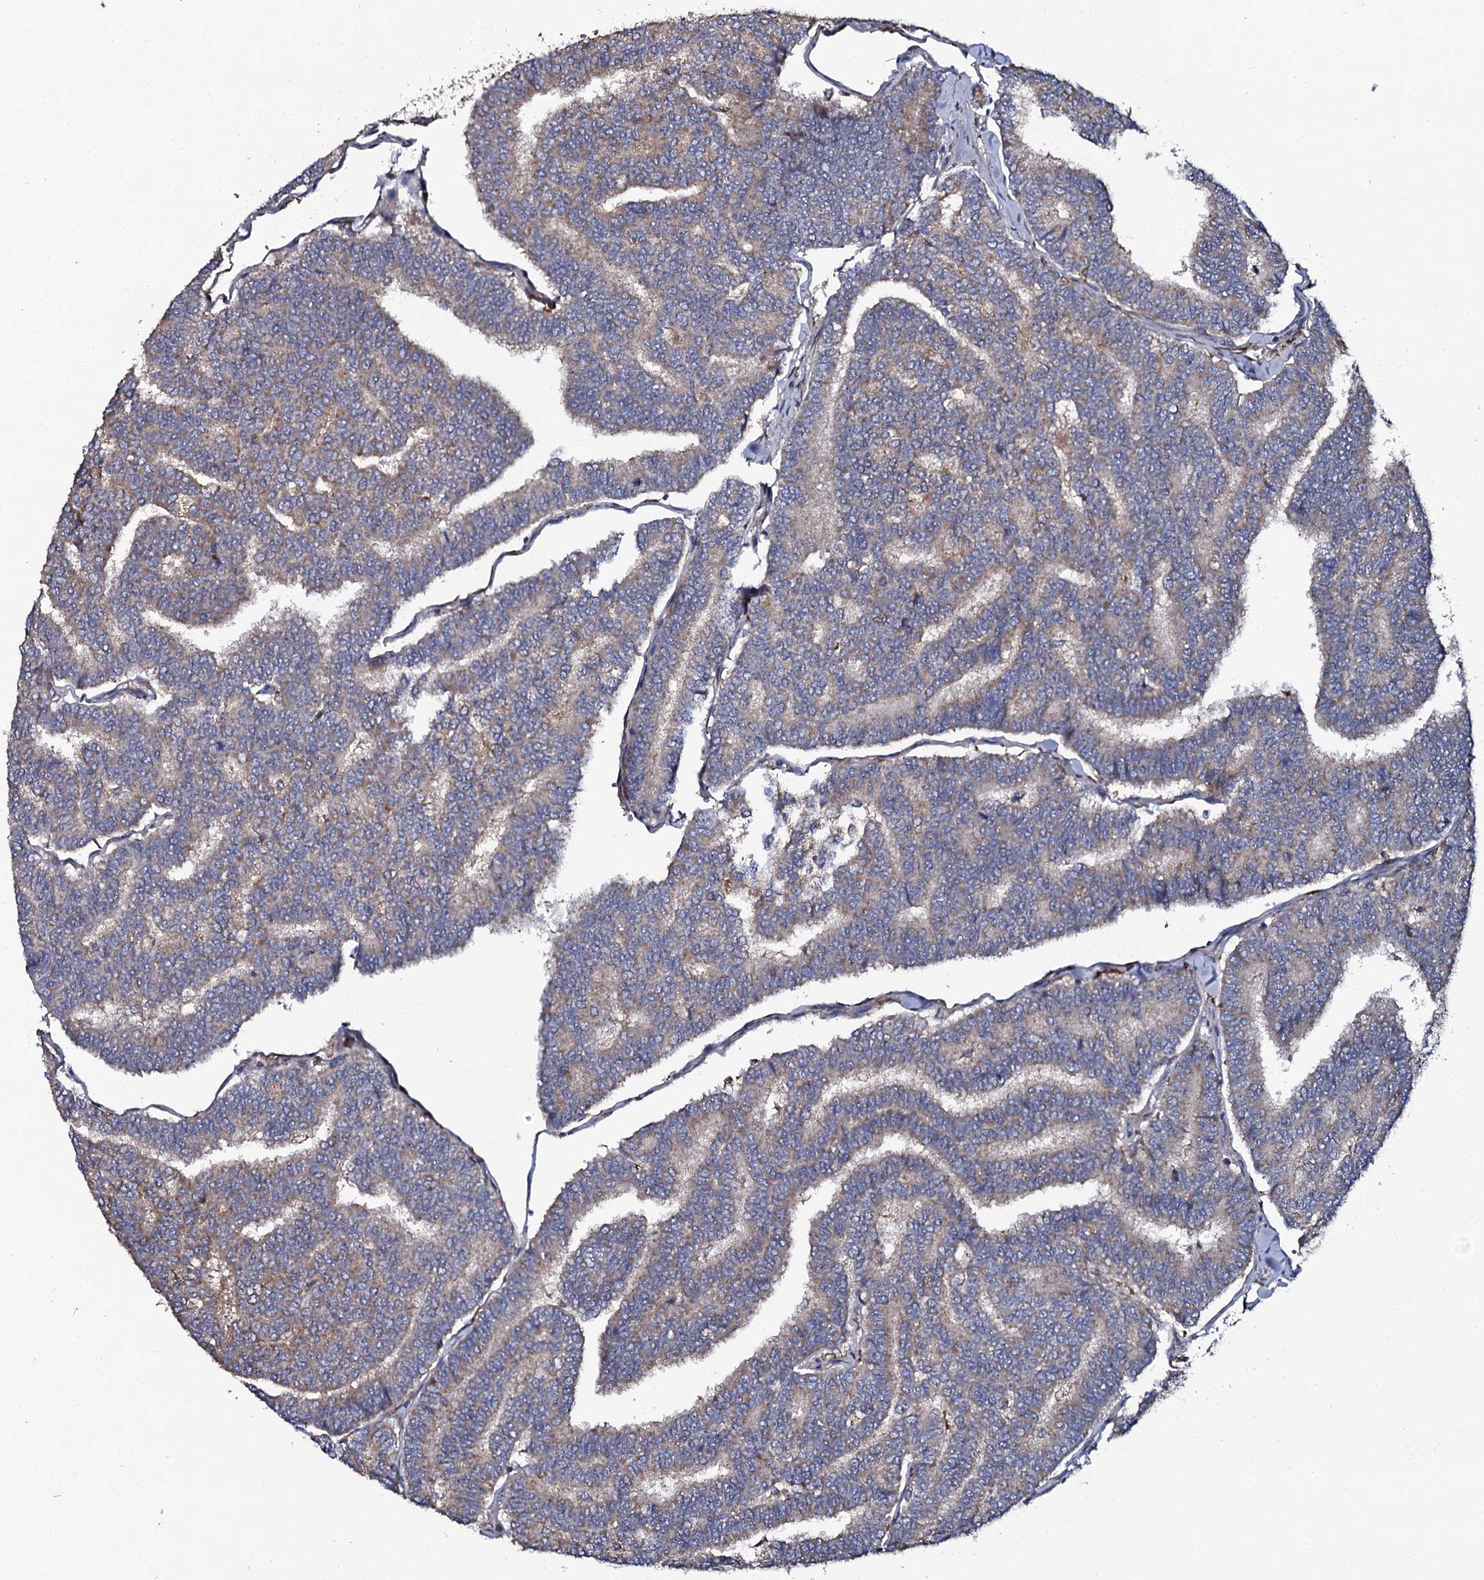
{"staining": {"intensity": "weak", "quantity": ">75%", "location": "cytoplasmic/membranous"}, "tissue": "thyroid cancer", "cell_type": "Tumor cells", "image_type": "cancer", "snomed": [{"axis": "morphology", "description": "Papillary adenocarcinoma, NOS"}, {"axis": "topography", "description": "Thyroid gland"}], "caption": "This histopathology image demonstrates immunohistochemistry (IHC) staining of thyroid cancer, with low weak cytoplasmic/membranous staining in approximately >75% of tumor cells.", "gene": "LRRC28", "patient": {"sex": "female", "age": 35}}